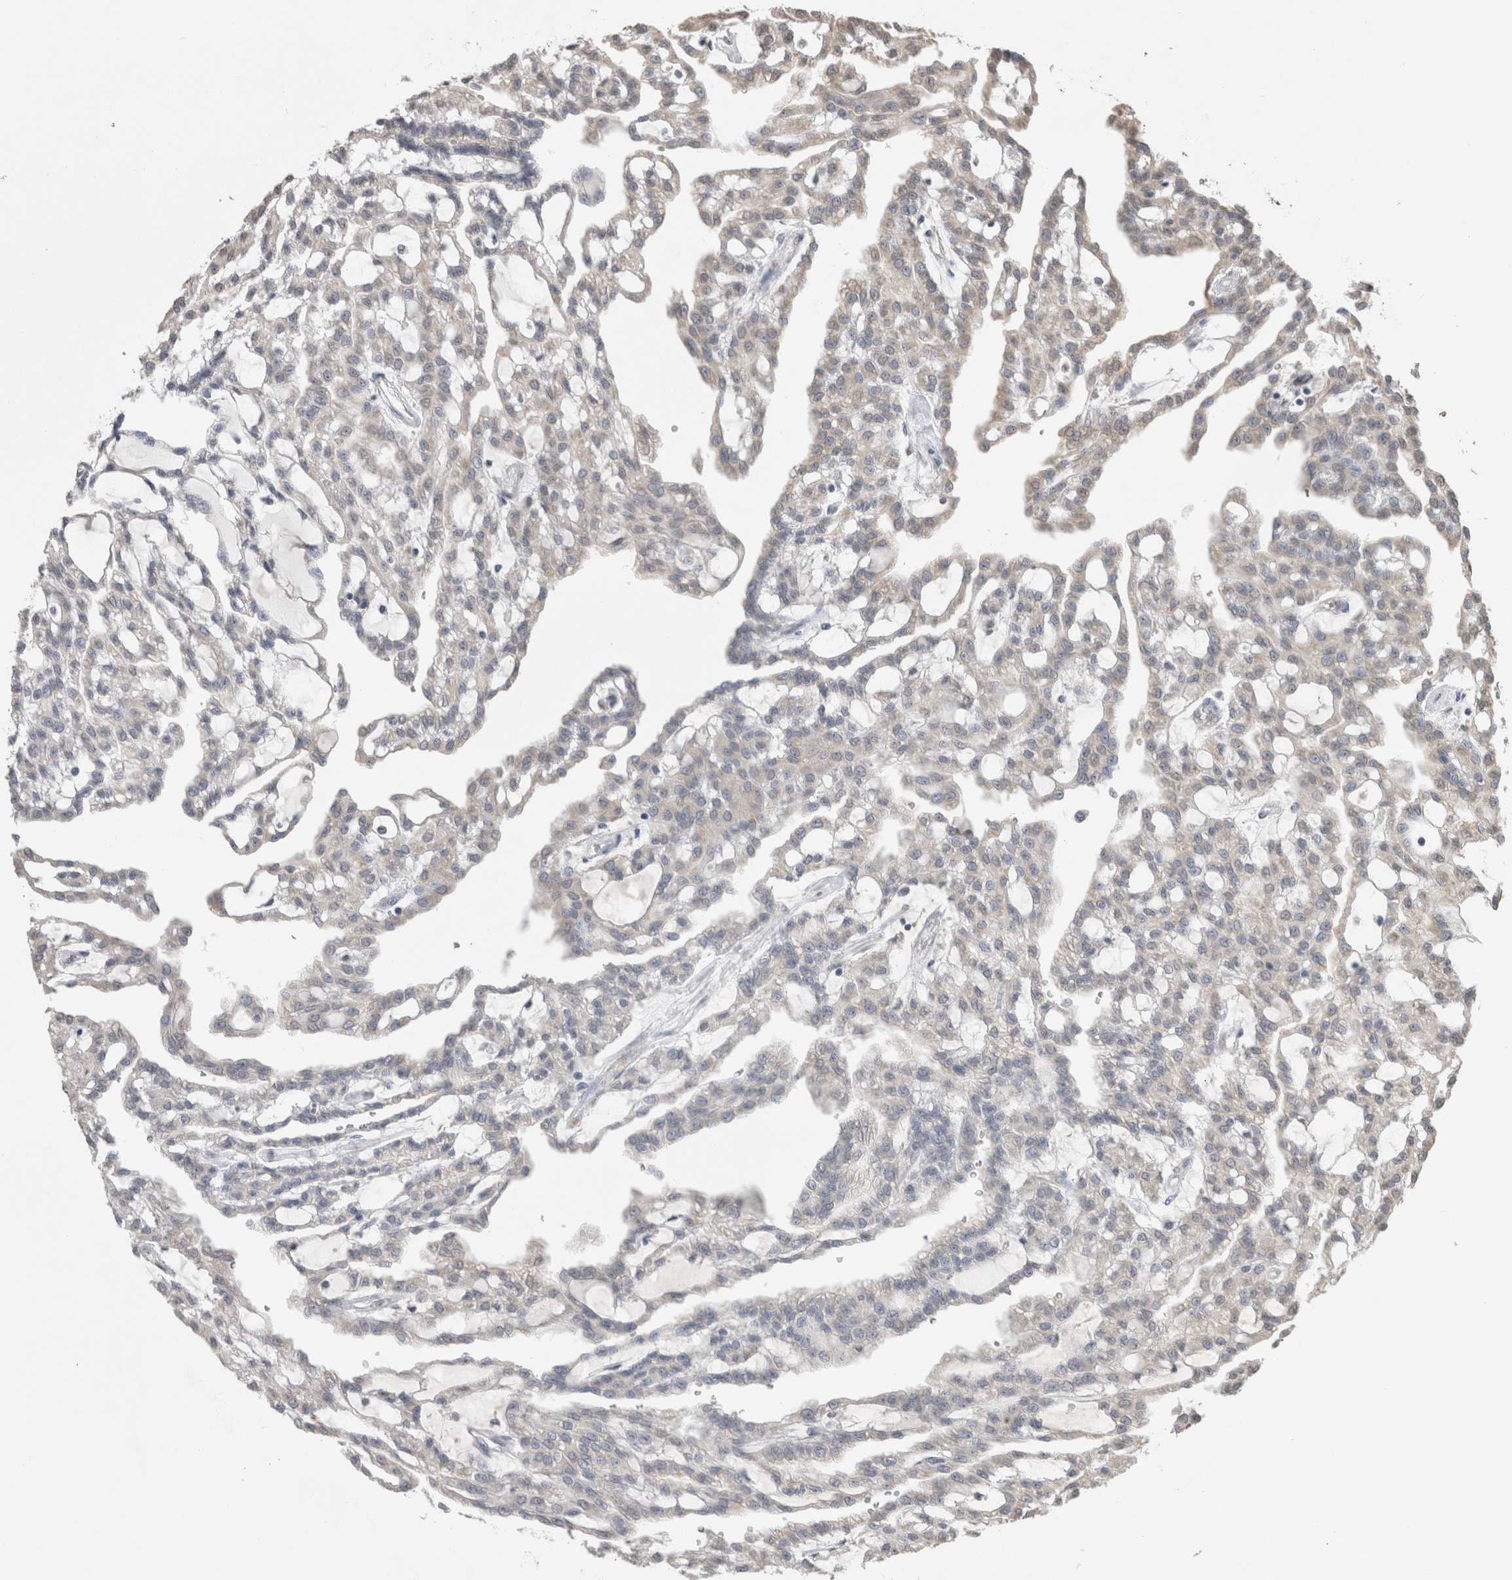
{"staining": {"intensity": "negative", "quantity": "none", "location": "none"}, "tissue": "renal cancer", "cell_type": "Tumor cells", "image_type": "cancer", "snomed": [{"axis": "morphology", "description": "Adenocarcinoma, NOS"}, {"axis": "topography", "description": "Kidney"}], "caption": "Immunohistochemistry (IHC) micrograph of human renal cancer stained for a protein (brown), which reveals no staining in tumor cells. (Brightfield microscopy of DAB (3,3'-diaminobenzidine) IHC at high magnification).", "gene": "NOMO1", "patient": {"sex": "male", "age": 63}}